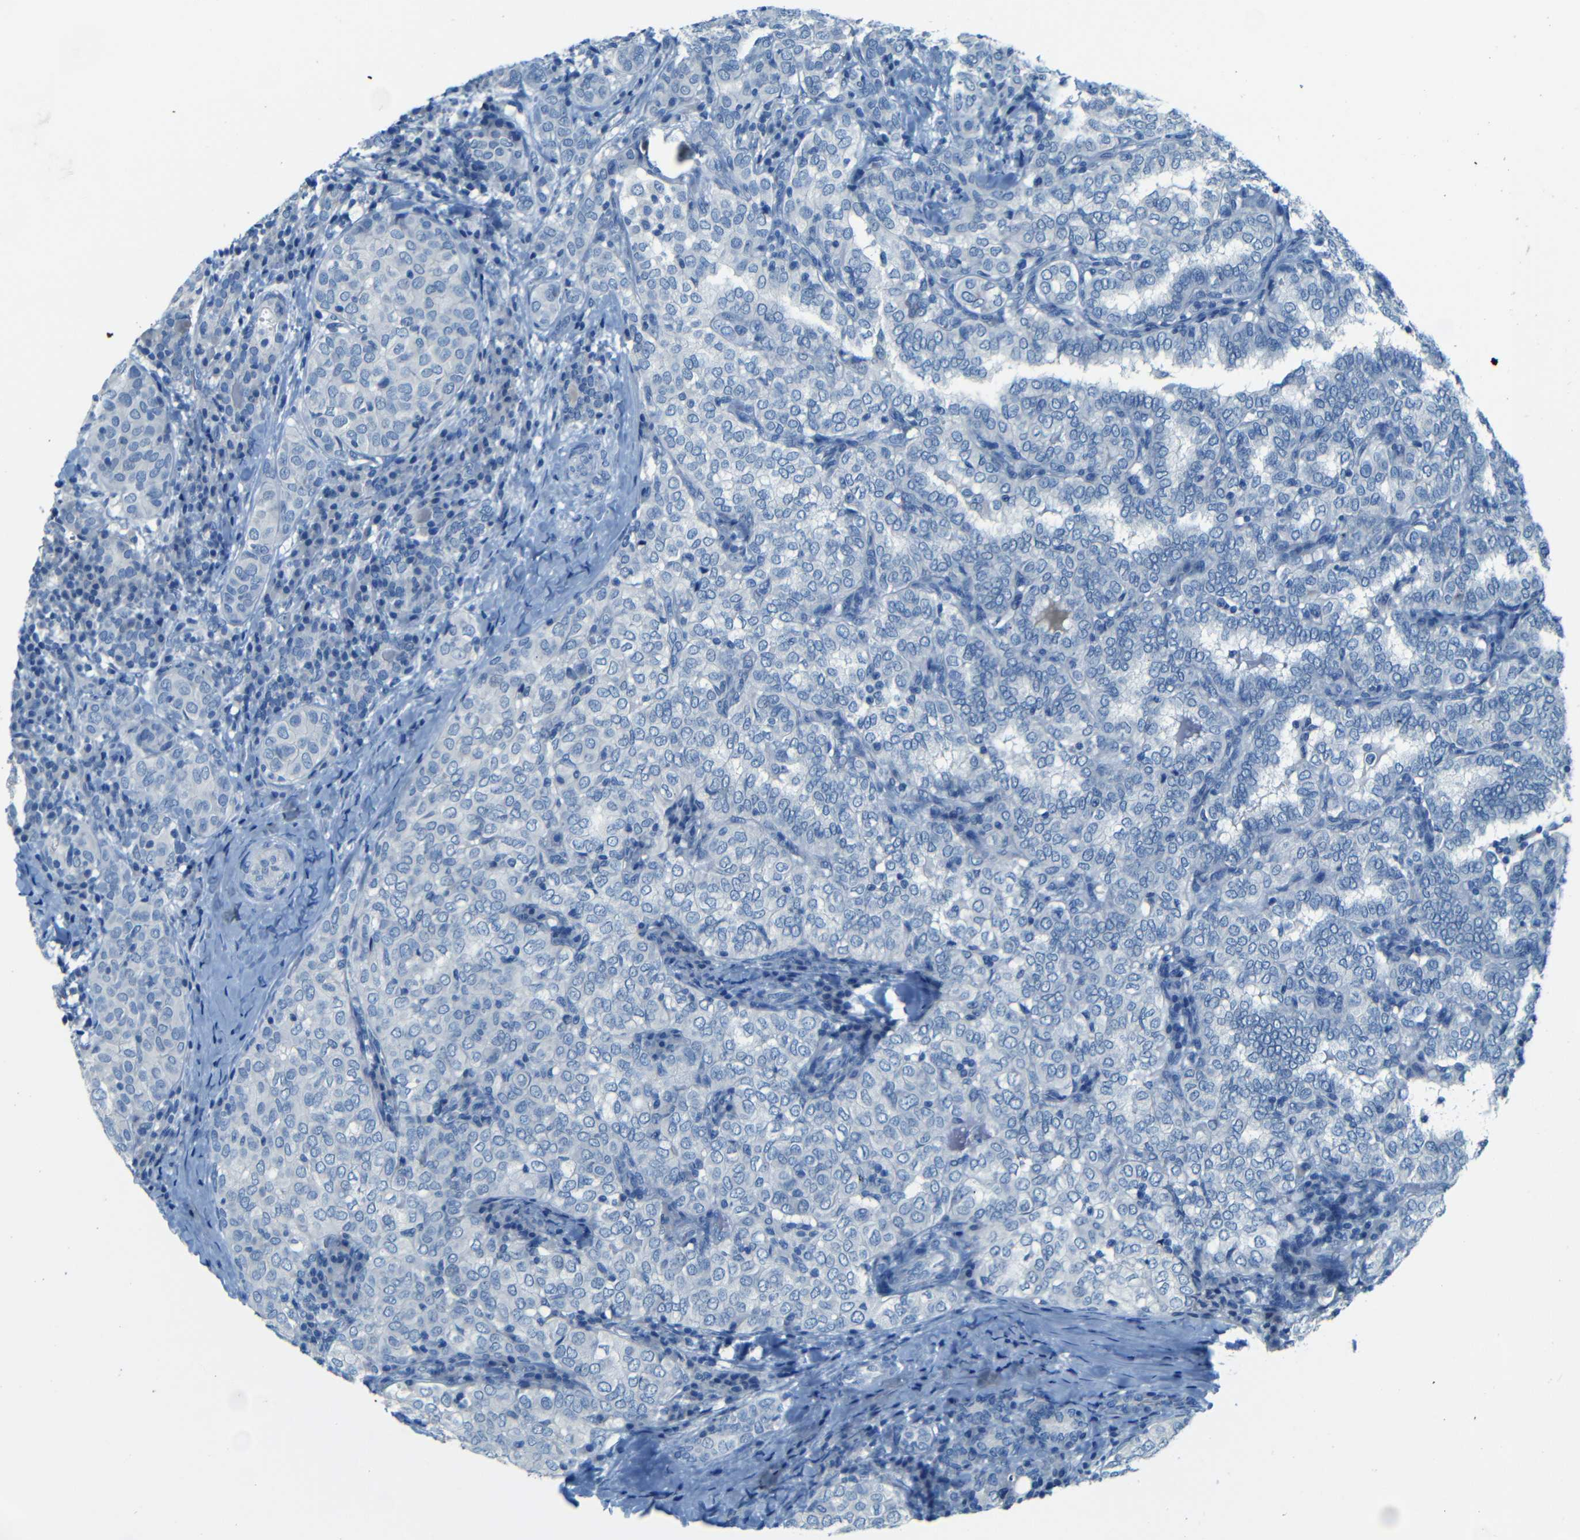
{"staining": {"intensity": "negative", "quantity": "none", "location": "none"}, "tissue": "thyroid cancer", "cell_type": "Tumor cells", "image_type": "cancer", "snomed": [{"axis": "morphology", "description": "Papillary adenocarcinoma, NOS"}, {"axis": "topography", "description": "Thyroid gland"}], "caption": "There is no significant expression in tumor cells of thyroid papillary adenocarcinoma.", "gene": "ZMAT1", "patient": {"sex": "female", "age": 30}}